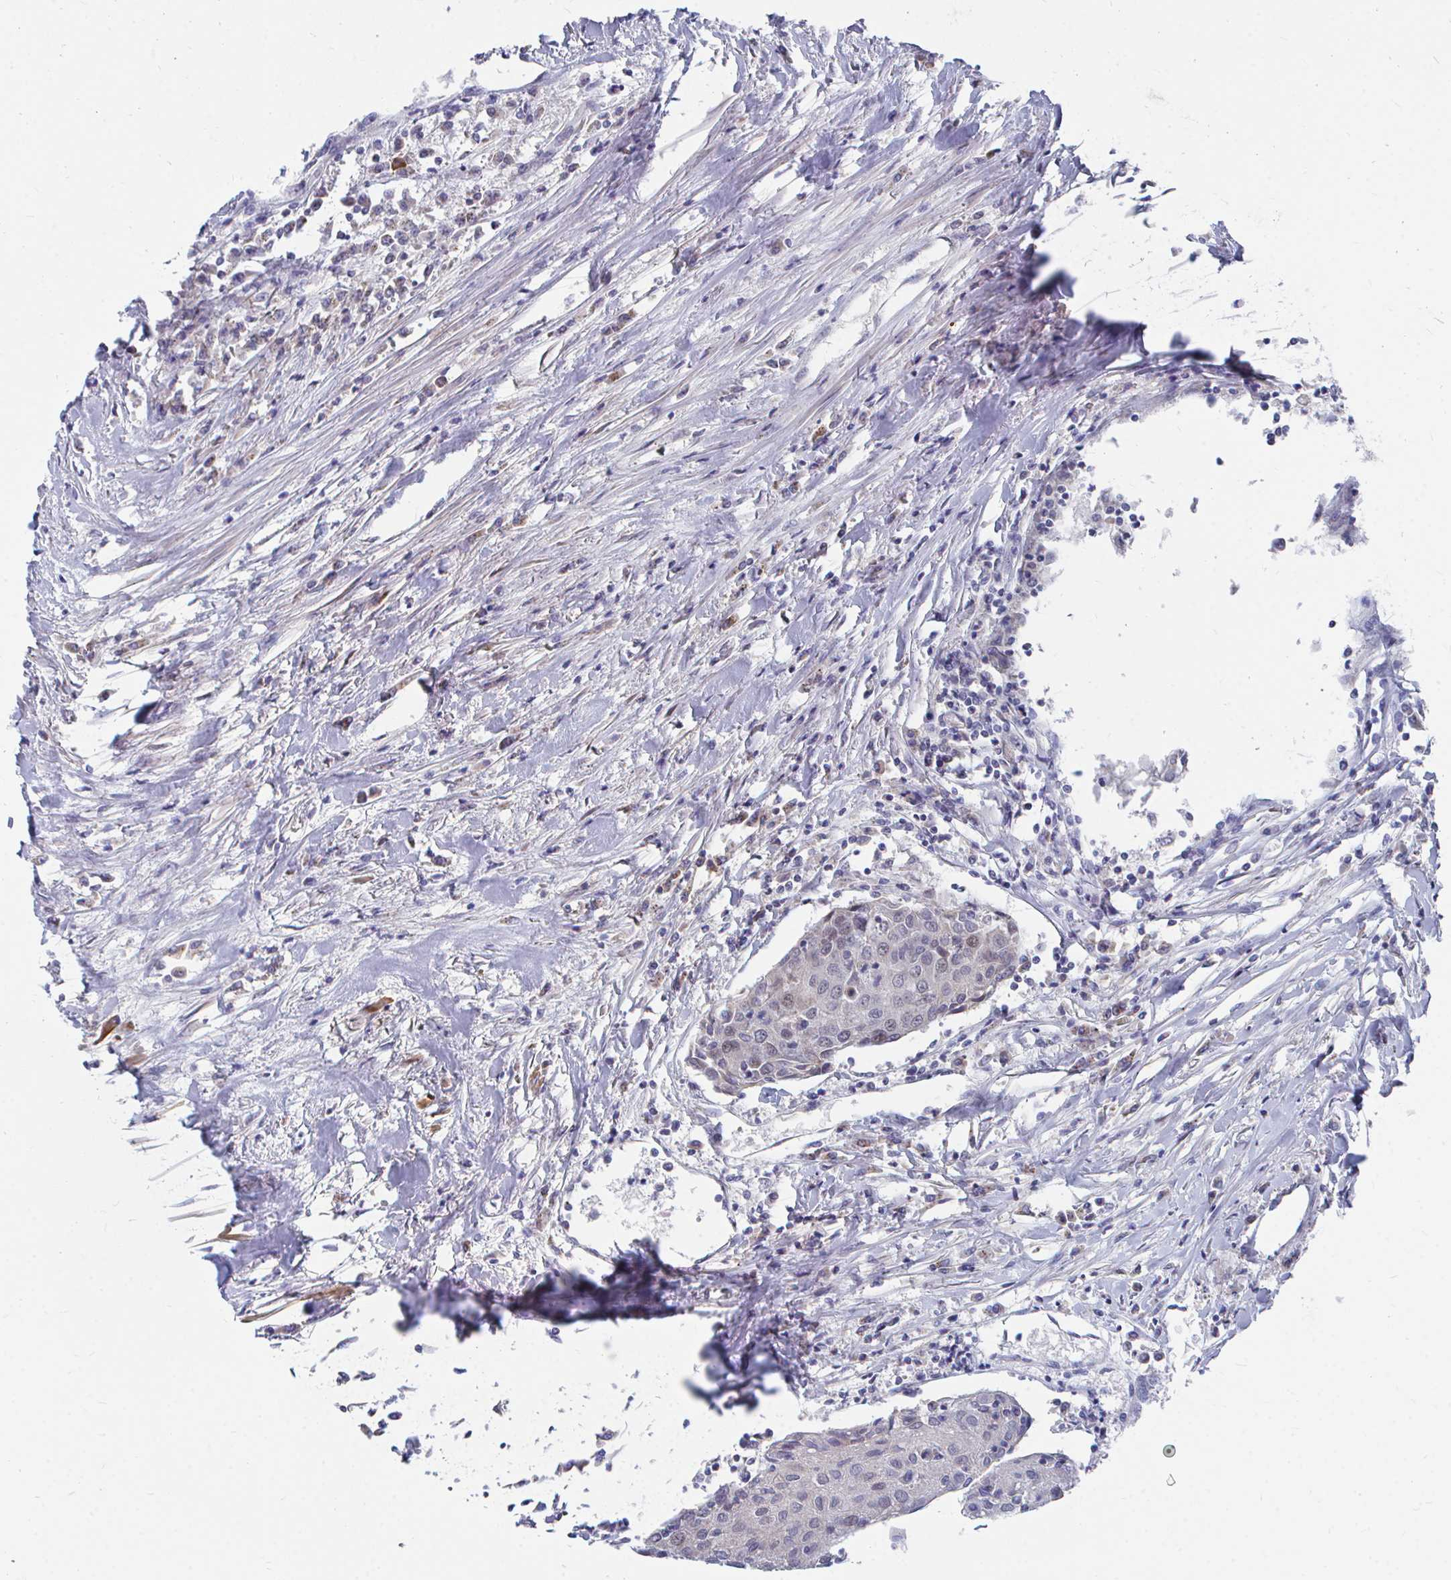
{"staining": {"intensity": "negative", "quantity": "none", "location": "none"}, "tissue": "urothelial cancer", "cell_type": "Tumor cells", "image_type": "cancer", "snomed": [{"axis": "morphology", "description": "Urothelial carcinoma, High grade"}, {"axis": "topography", "description": "Urinary bladder"}], "caption": "Photomicrograph shows no protein expression in tumor cells of urothelial carcinoma (high-grade) tissue. Nuclei are stained in blue.", "gene": "PEX3", "patient": {"sex": "female", "age": 85}}